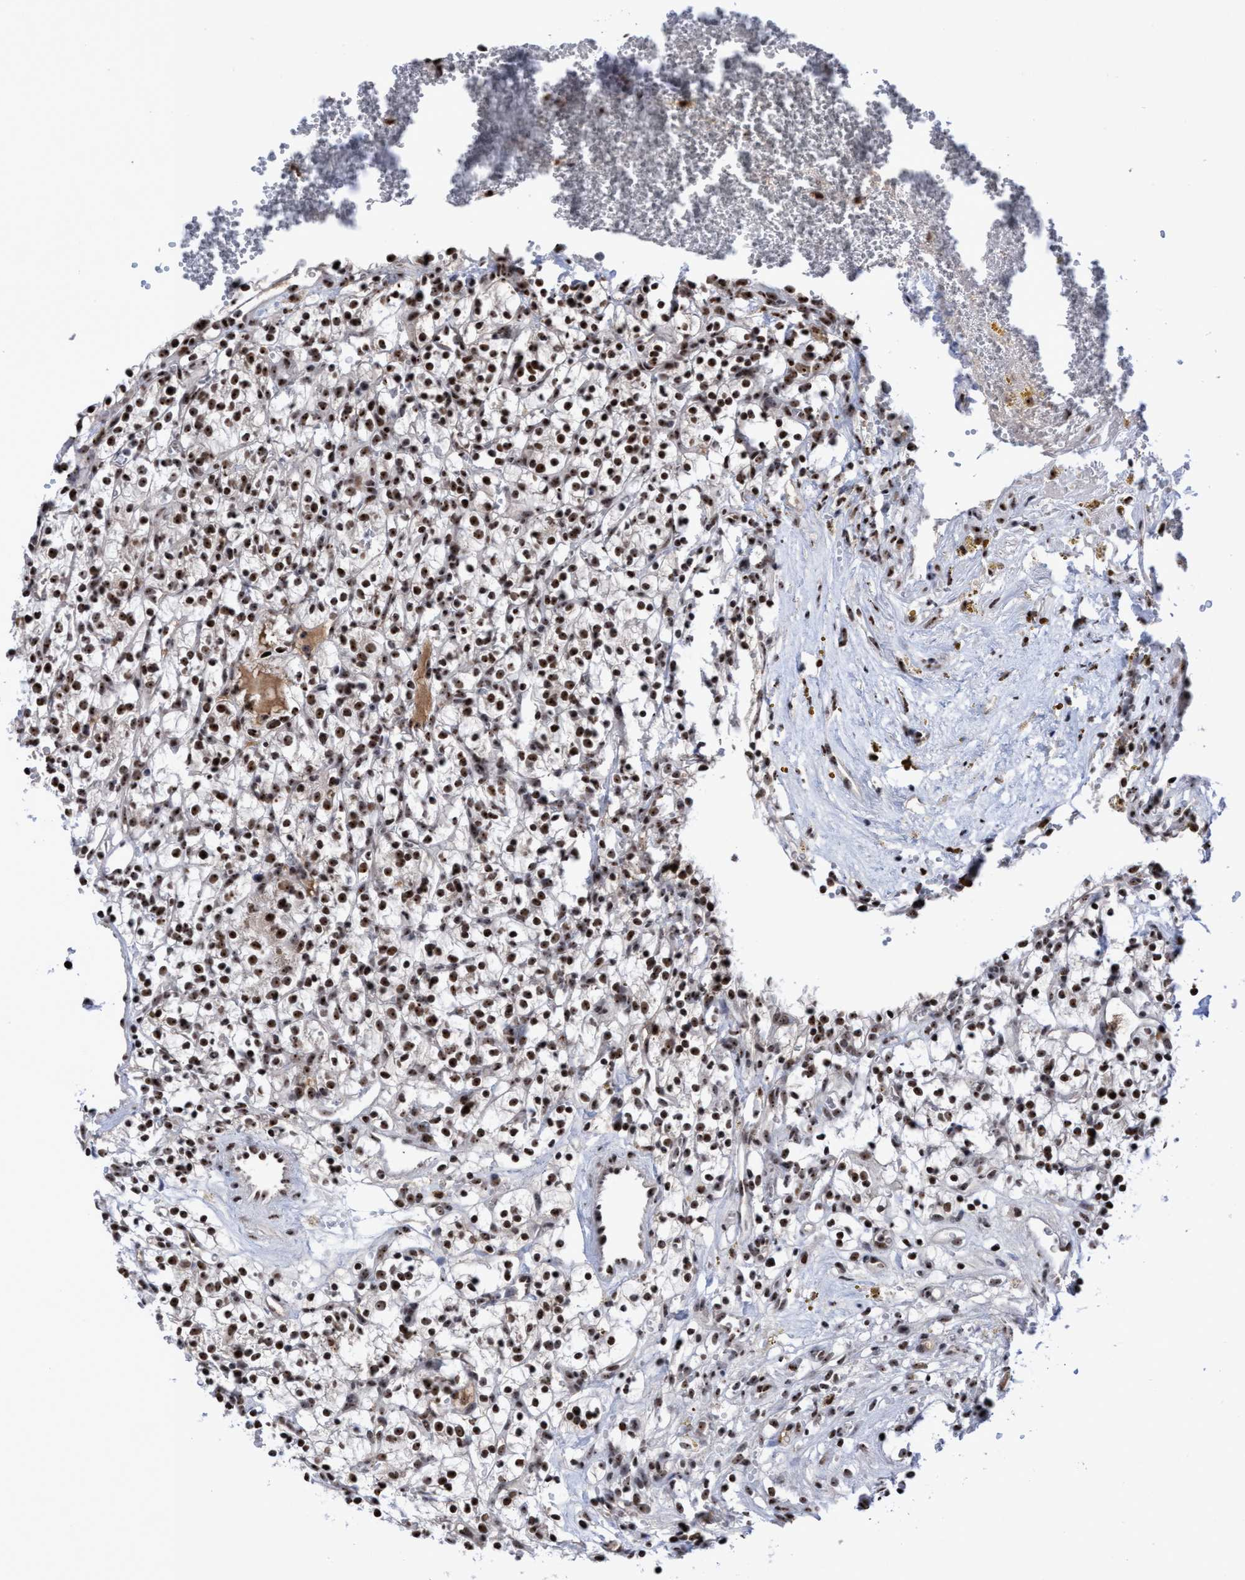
{"staining": {"intensity": "strong", "quantity": ">75%", "location": "nuclear"}, "tissue": "renal cancer", "cell_type": "Tumor cells", "image_type": "cancer", "snomed": [{"axis": "morphology", "description": "Adenocarcinoma, NOS"}, {"axis": "topography", "description": "Kidney"}], "caption": "Protein staining by immunohistochemistry (IHC) demonstrates strong nuclear staining in about >75% of tumor cells in renal cancer (adenocarcinoma).", "gene": "EFCAB10", "patient": {"sex": "female", "age": 57}}